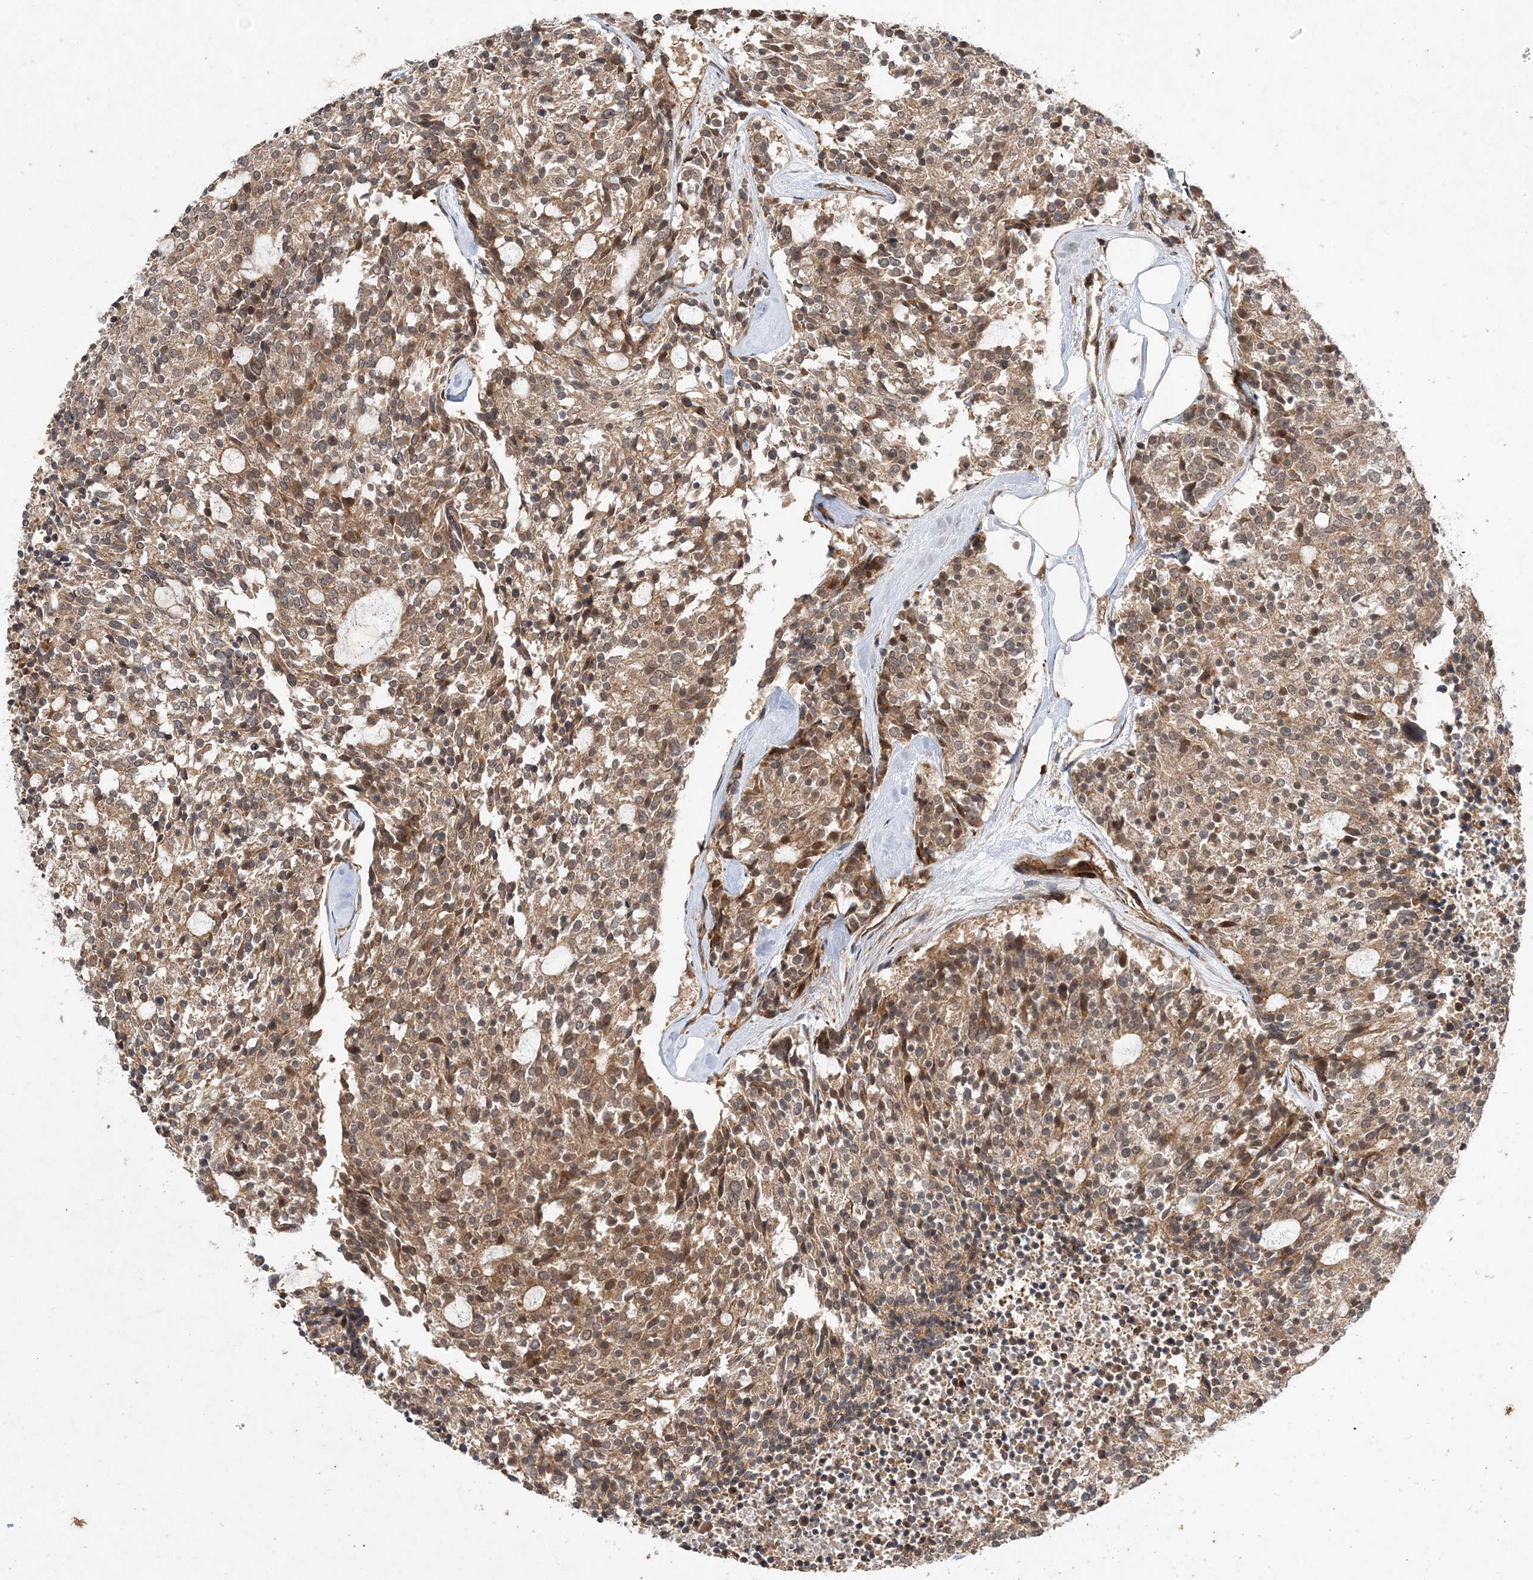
{"staining": {"intensity": "moderate", "quantity": ">75%", "location": "cytoplasmic/membranous,nuclear"}, "tissue": "carcinoid", "cell_type": "Tumor cells", "image_type": "cancer", "snomed": [{"axis": "morphology", "description": "Carcinoid, malignant, NOS"}, {"axis": "topography", "description": "Pancreas"}], "caption": "Carcinoid stained with DAB (3,3'-diaminobenzidine) IHC shows medium levels of moderate cytoplasmic/membranous and nuclear staining in about >75% of tumor cells.", "gene": "UBTD2", "patient": {"sex": "female", "age": 54}}